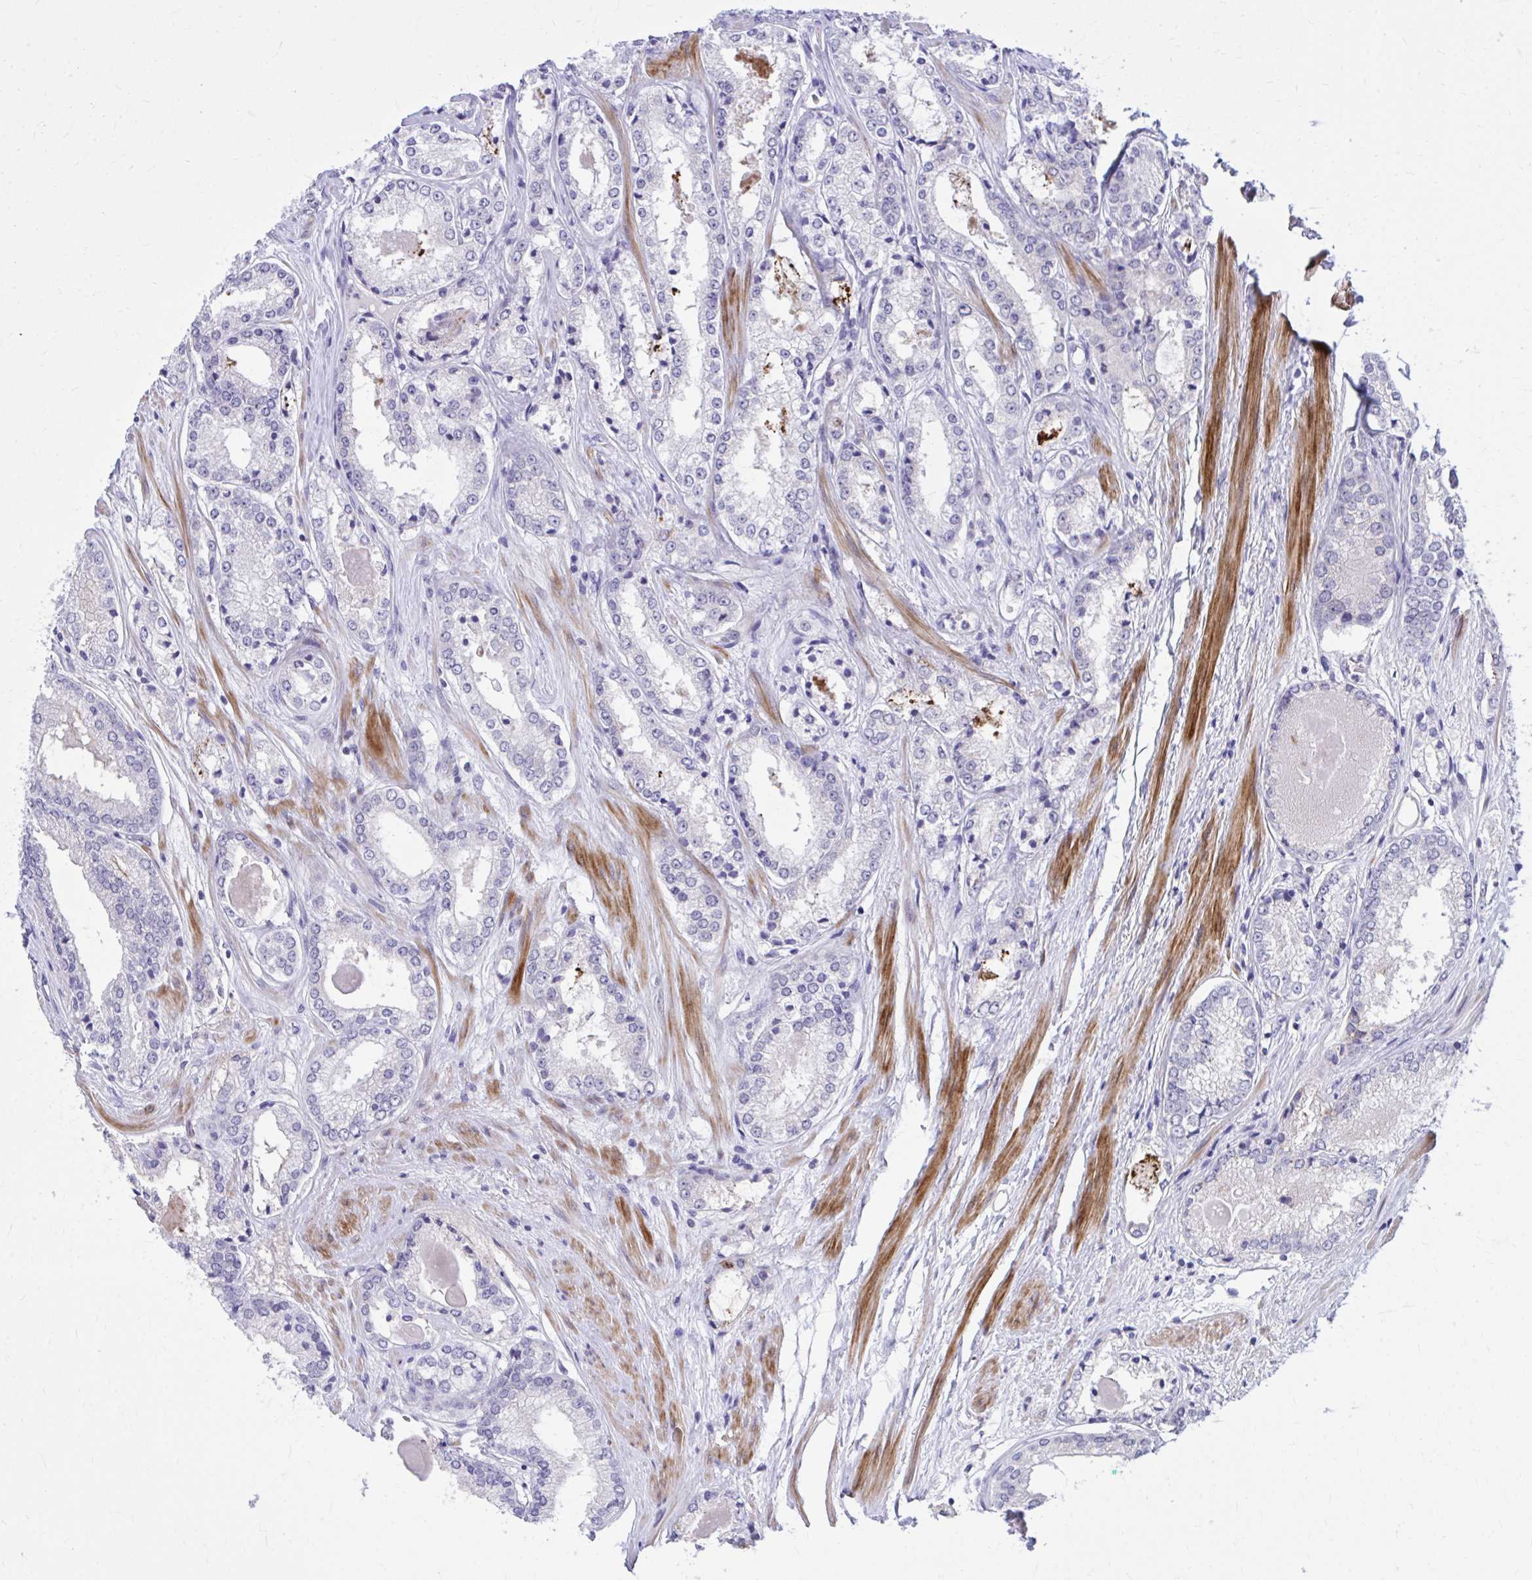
{"staining": {"intensity": "negative", "quantity": "none", "location": "none"}, "tissue": "prostate cancer", "cell_type": "Tumor cells", "image_type": "cancer", "snomed": [{"axis": "morphology", "description": "Adenocarcinoma, NOS"}, {"axis": "morphology", "description": "Adenocarcinoma, Low grade"}, {"axis": "topography", "description": "Prostate"}], "caption": "Immunohistochemical staining of human prostate cancer shows no significant staining in tumor cells.", "gene": "ZBTB25", "patient": {"sex": "male", "age": 68}}